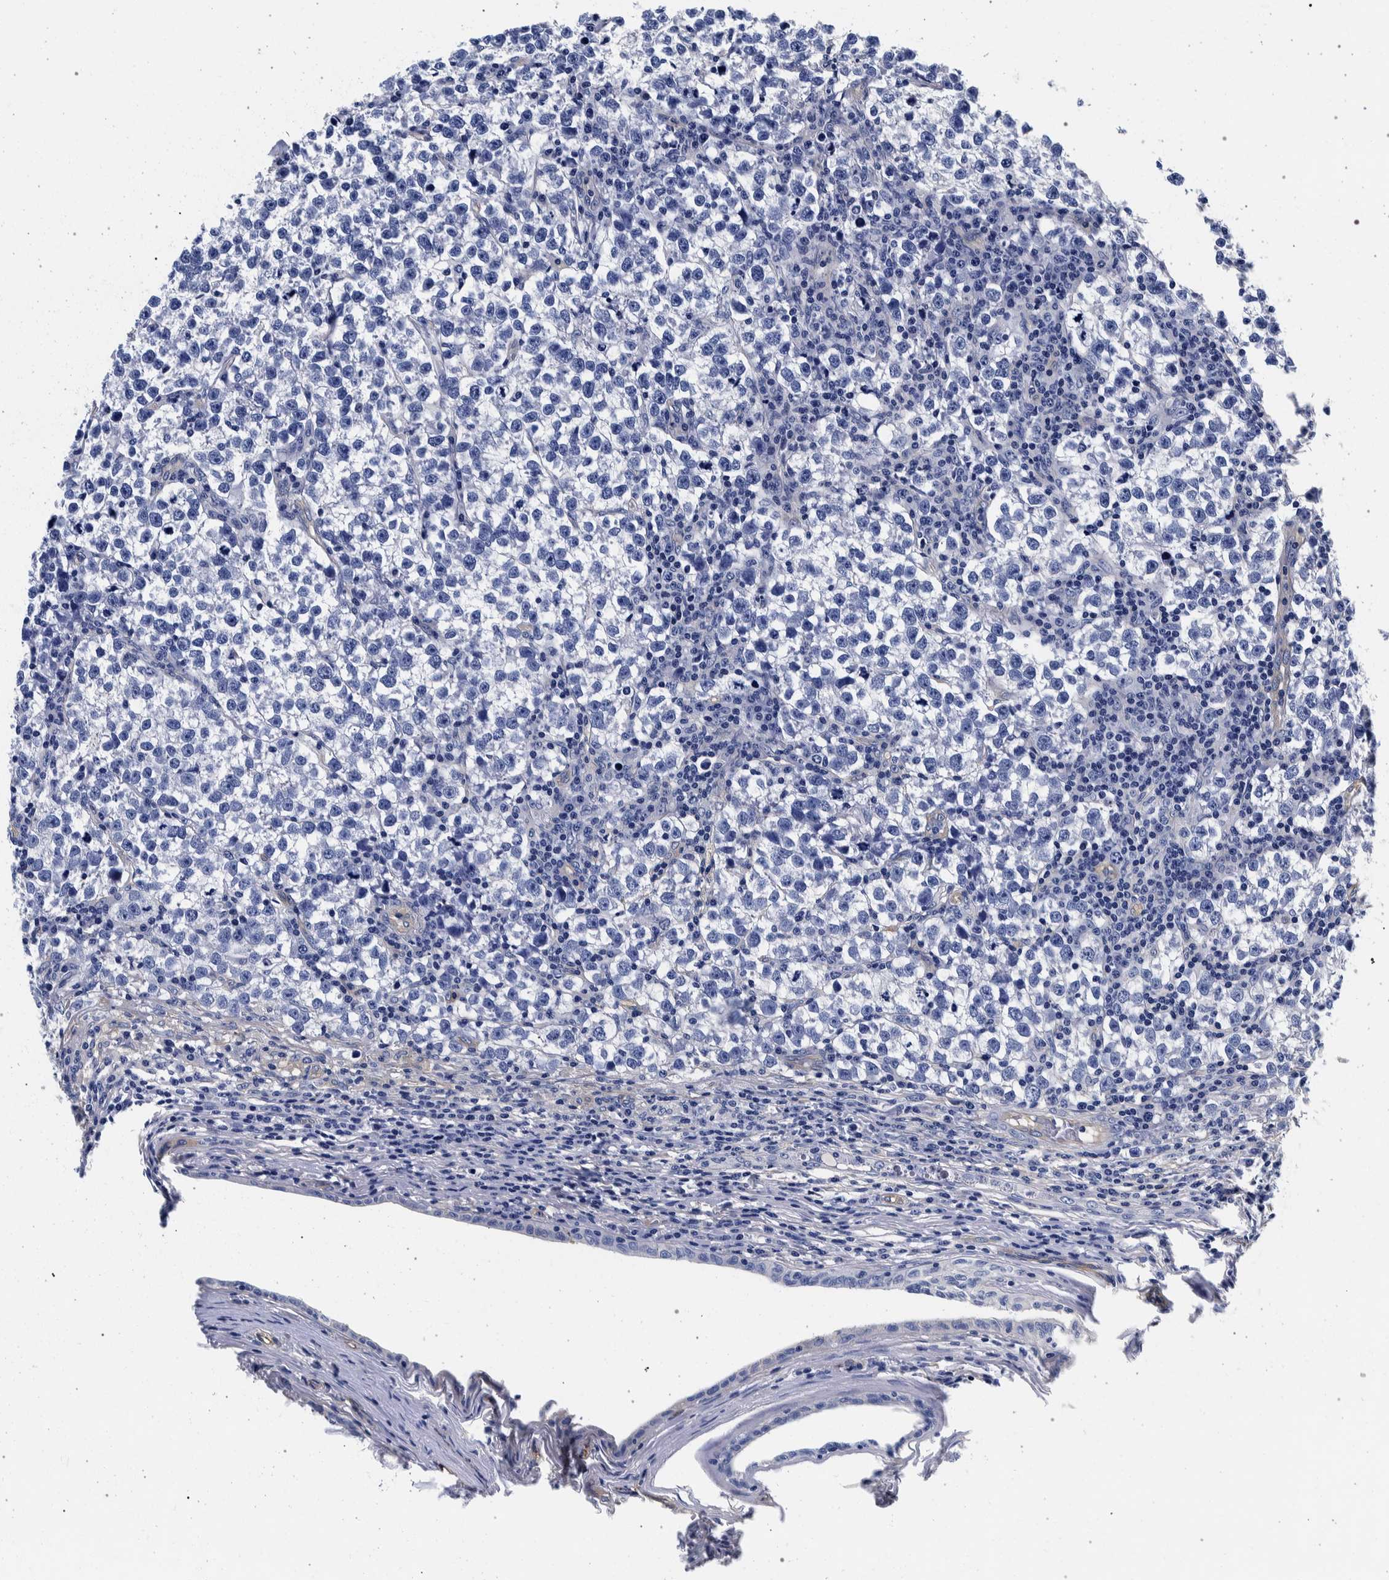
{"staining": {"intensity": "negative", "quantity": "none", "location": "none"}, "tissue": "testis cancer", "cell_type": "Tumor cells", "image_type": "cancer", "snomed": [{"axis": "morphology", "description": "Normal tissue, NOS"}, {"axis": "morphology", "description": "Seminoma, NOS"}, {"axis": "topography", "description": "Testis"}], "caption": "This histopathology image is of testis cancer stained with immunohistochemistry (IHC) to label a protein in brown with the nuclei are counter-stained blue. There is no staining in tumor cells. (IHC, brightfield microscopy, high magnification).", "gene": "NIBAN2", "patient": {"sex": "male", "age": 43}}